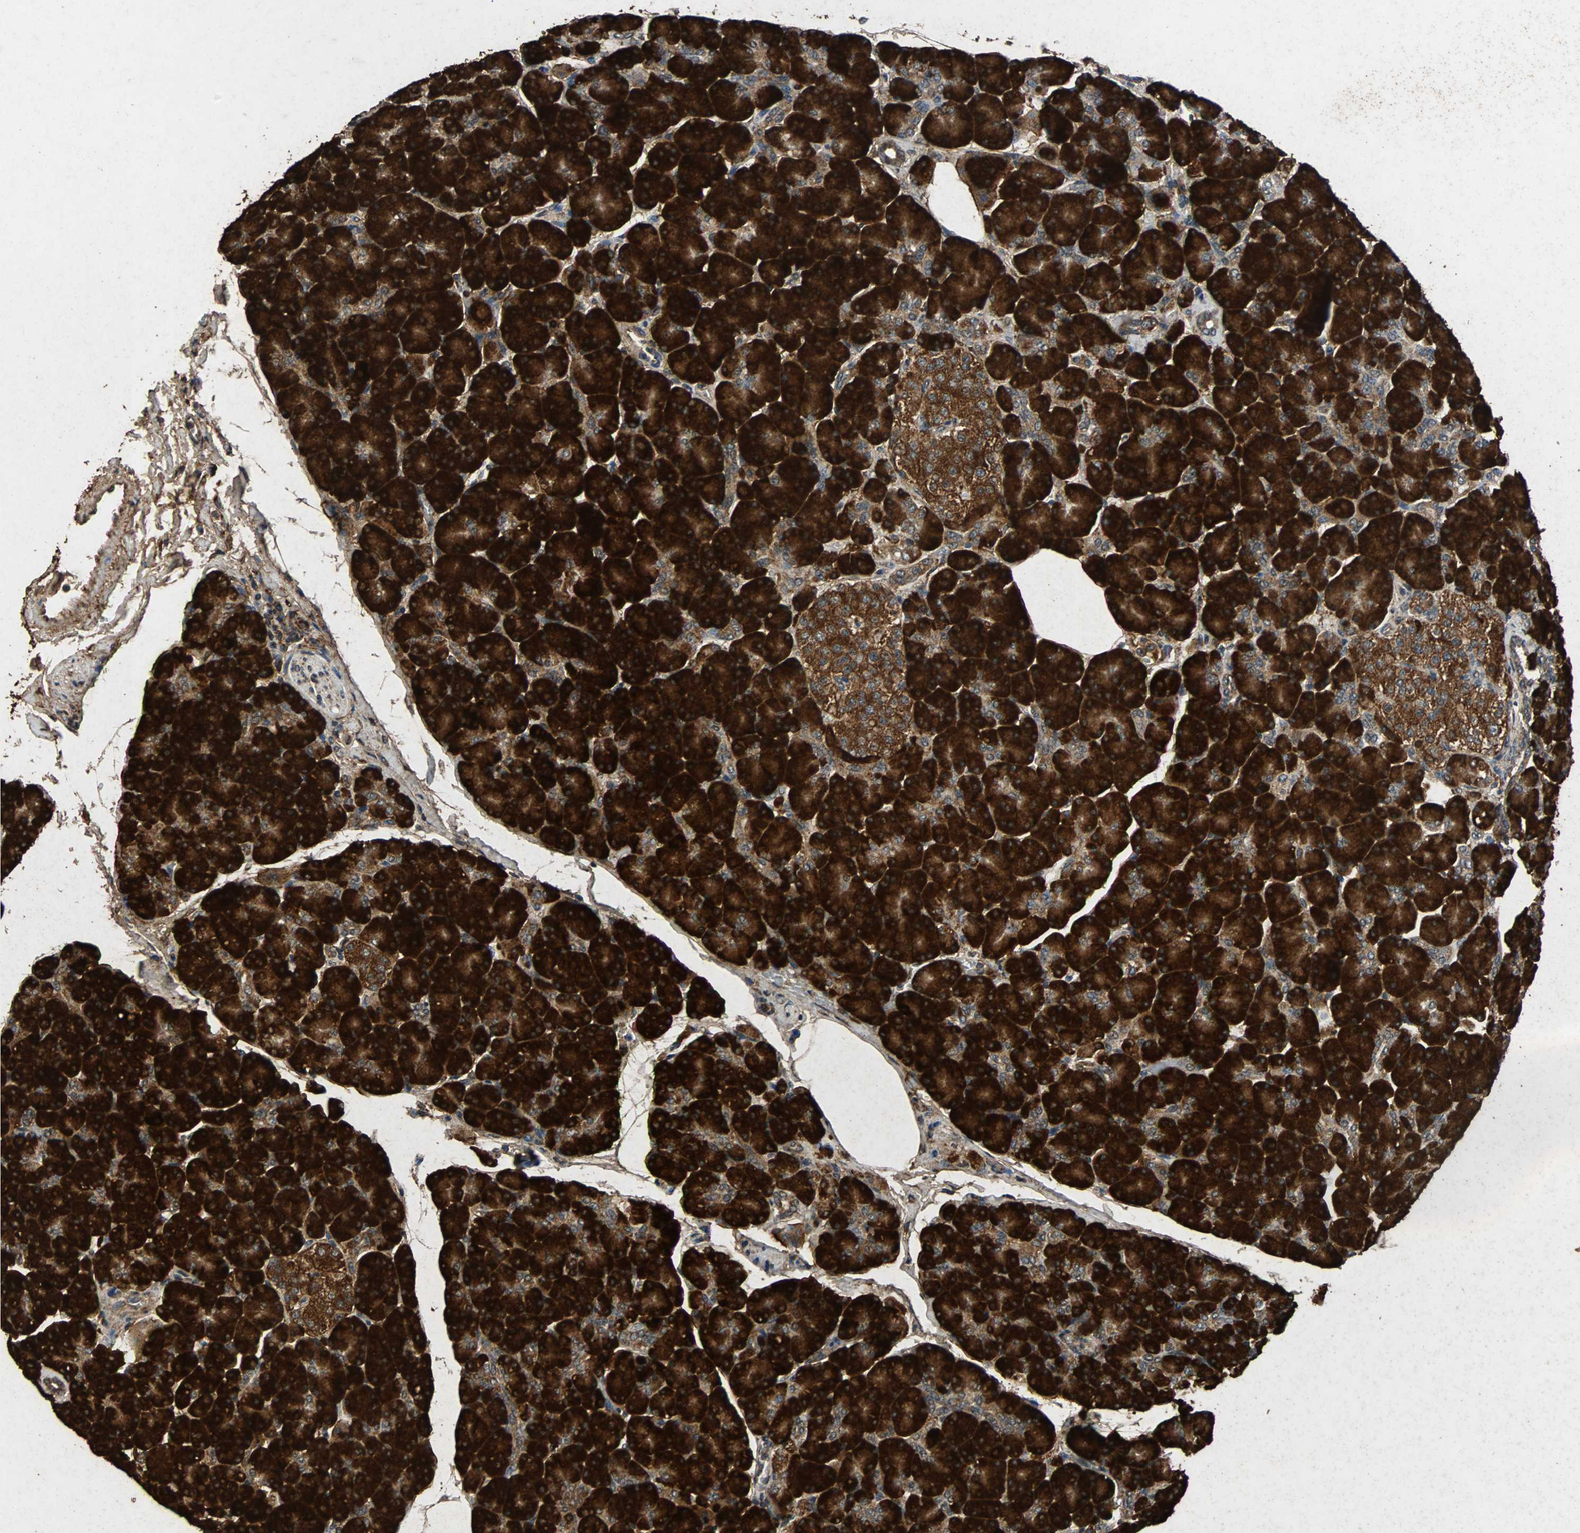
{"staining": {"intensity": "strong", "quantity": ">75%", "location": "cytoplasmic/membranous"}, "tissue": "pancreas", "cell_type": "Exocrine glandular cells", "image_type": "normal", "snomed": [{"axis": "morphology", "description": "Normal tissue, NOS"}, {"axis": "topography", "description": "Pancreas"}], "caption": "Immunohistochemistry (IHC) (DAB) staining of benign pancreas displays strong cytoplasmic/membranous protein staining in about >75% of exocrine glandular cells.", "gene": "NAA10", "patient": {"sex": "female", "age": 43}}